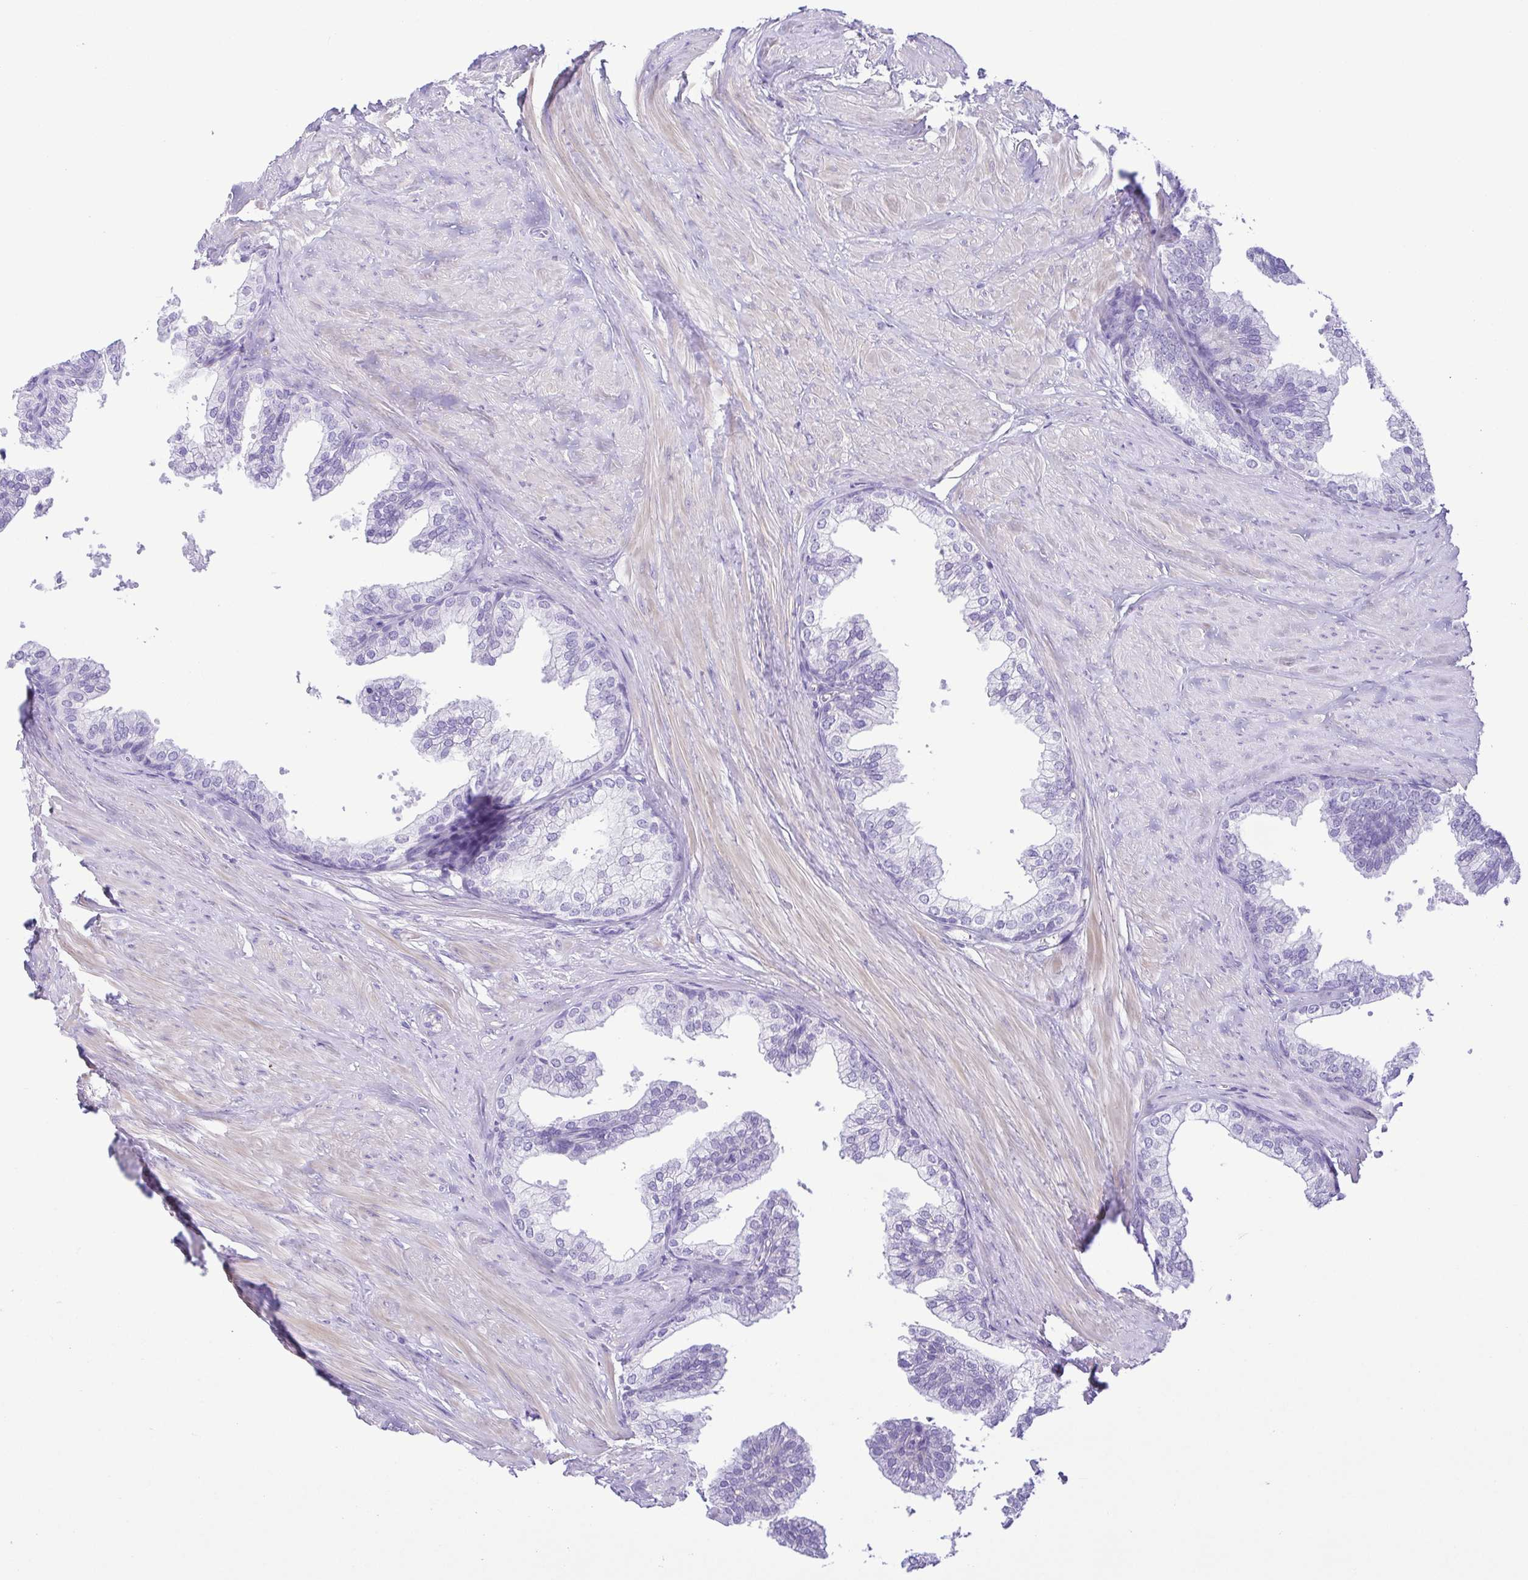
{"staining": {"intensity": "negative", "quantity": "none", "location": "none"}, "tissue": "prostate", "cell_type": "Glandular cells", "image_type": "normal", "snomed": [{"axis": "morphology", "description": "Normal tissue, NOS"}, {"axis": "topography", "description": "Prostate"}, {"axis": "topography", "description": "Peripheral nerve tissue"}], "caption": "Immunohistochemistry of normal human prostate displays no expression in glandular cells. The staining is performed using DAB (3,3'-diaminobenzidine) brown chromogen with nuclei counter-stained in using hematoxylin.", "gene": "GPR182", "patient": {"sex": "male", "age": 55}}